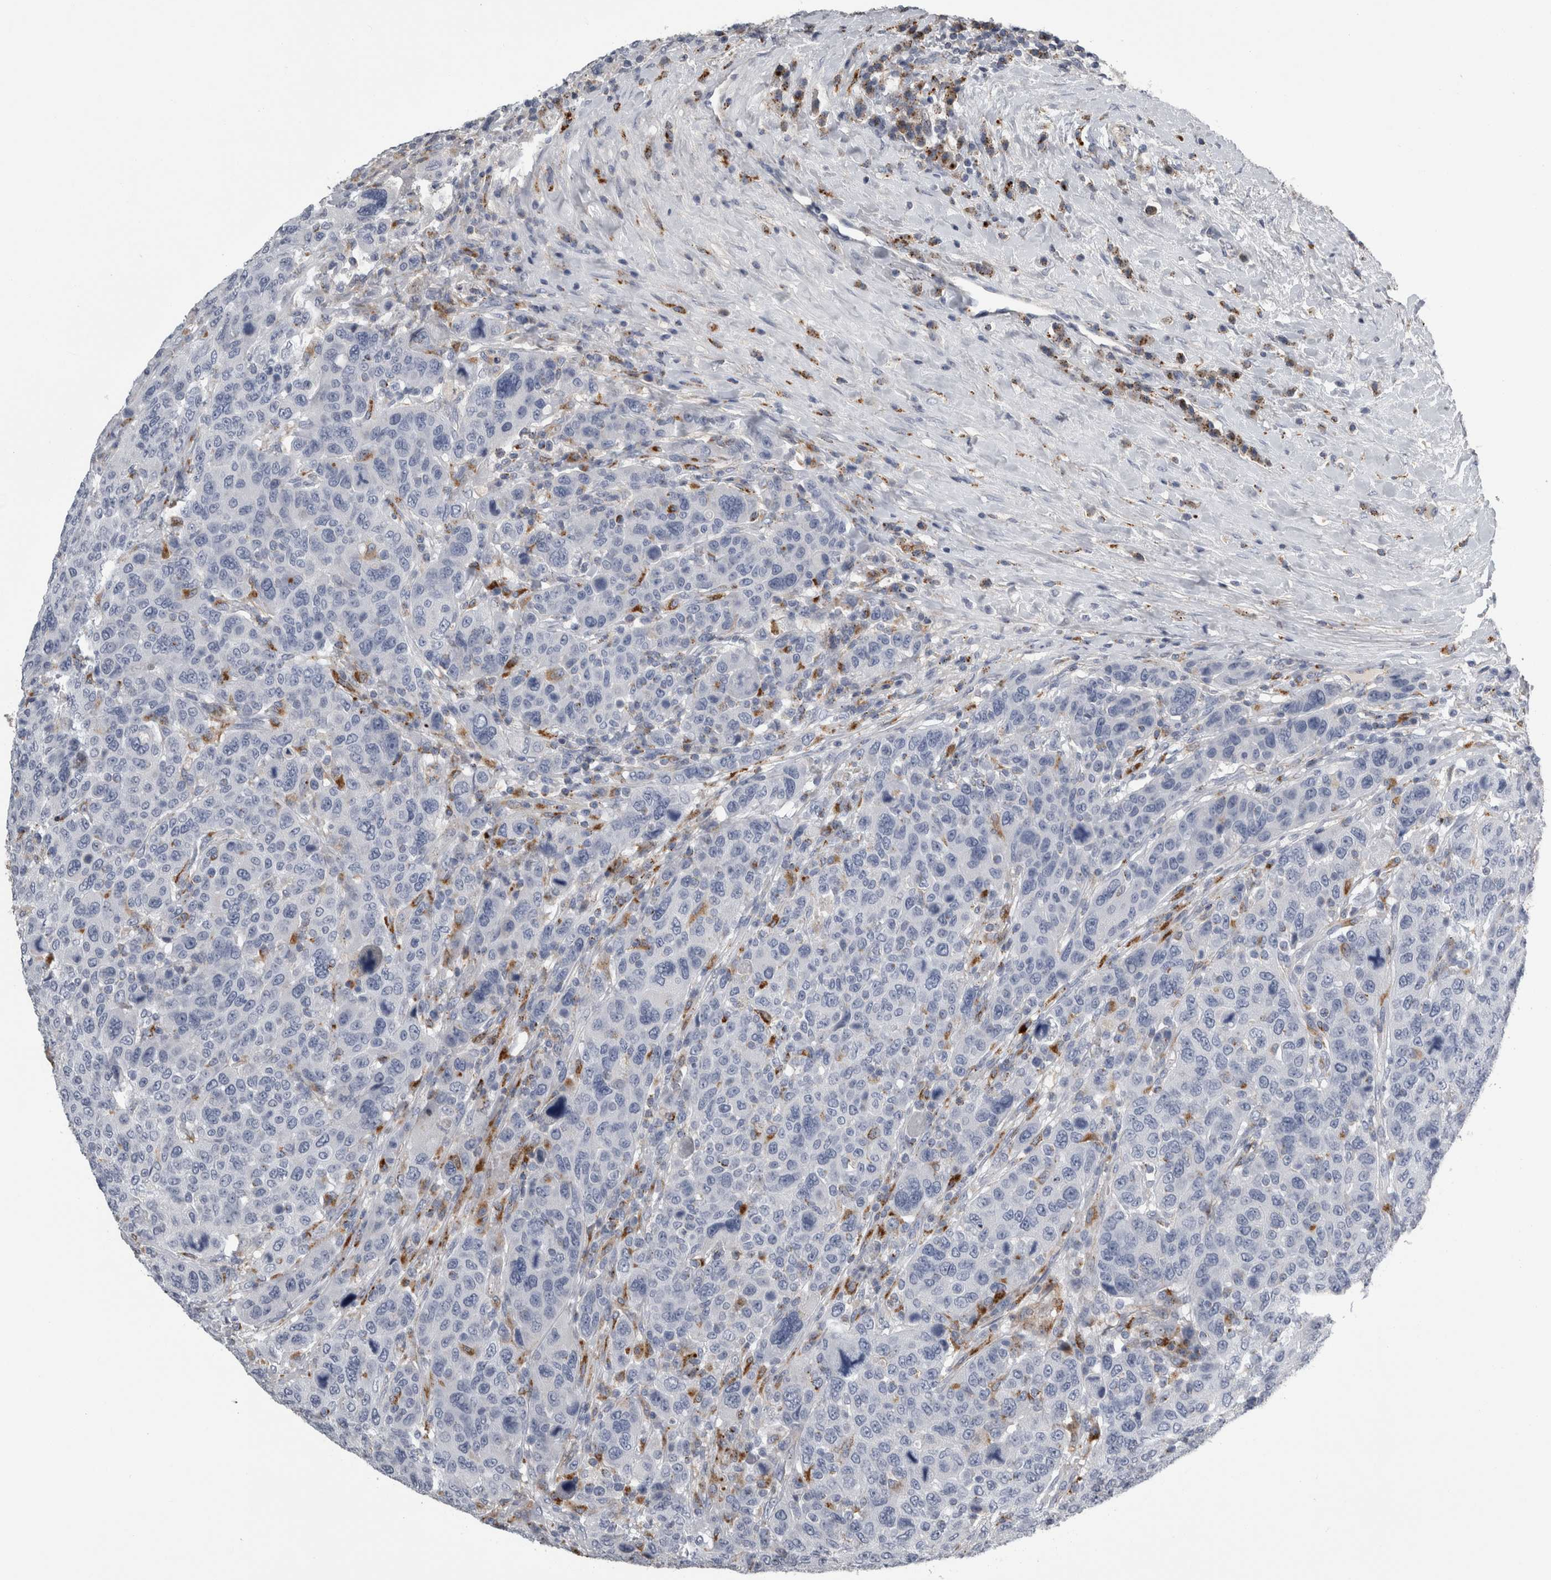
{"staining": {"intensity": "negative", "quantity": "none", "location": "none"}, "tissue": "breast cancer", "cell_type": "Tumor cells", "image_type": "cancer", "snomed": [{"axis": "morphology", "description": "Duct carcinoma"}, {"axis": "topography", "description": "Breast"}], "caption": "A high-resolution histopathology image shows immunohistochemistry staining of infiltrating ductal carcinoma (breast), which reveals no significant staining in tumor cells.", "gene": "DPP7", "patient": {"sex": "female", "age": 37}}